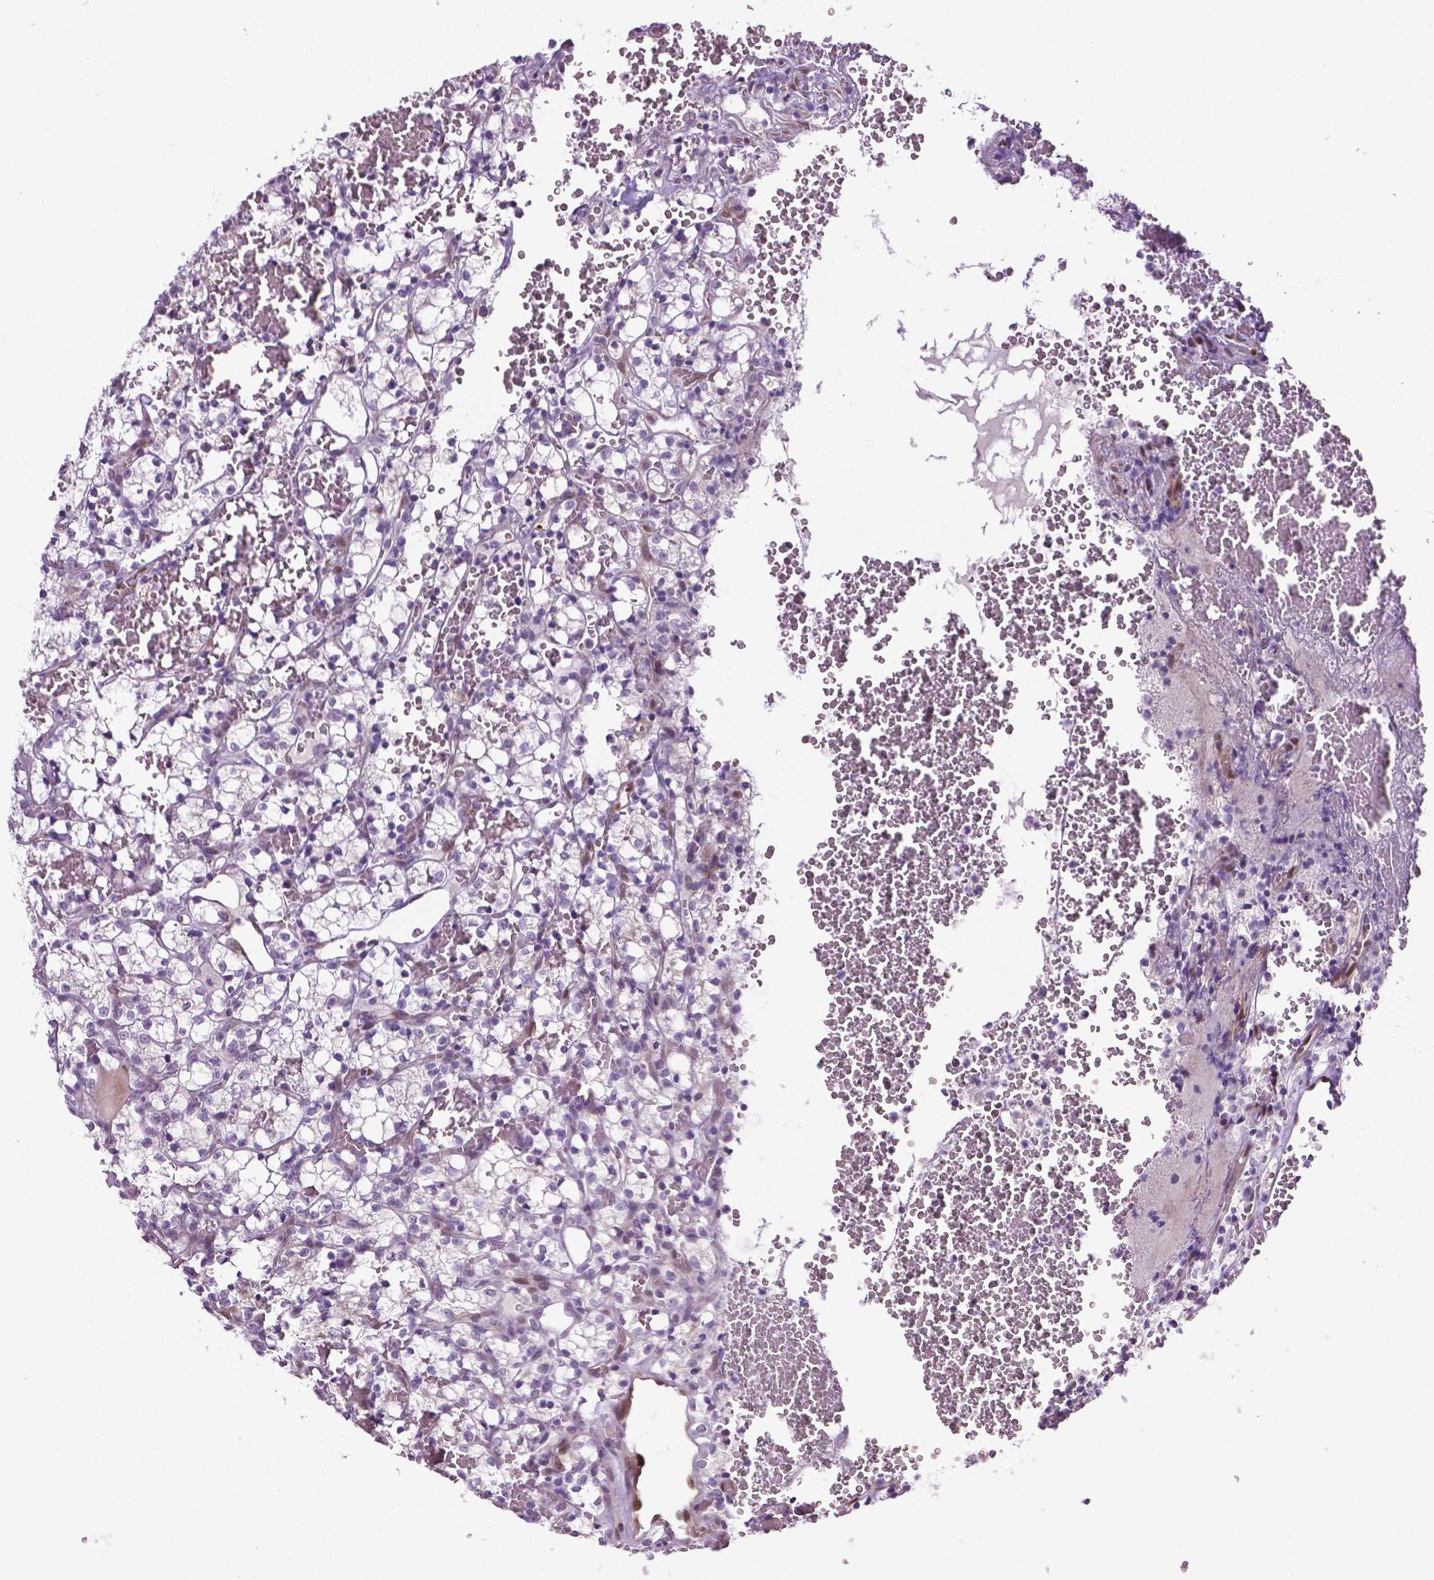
{"staining": {"intensity": "negative", "quantity": "none", "location": "none"}, "tissue": "renal cancer", "cell_type": "Tumor cells", "image_type": "cancer", "snomed": [{"axis": "morphology", "description": "Adenocarcinoma, NOS"}, {"axis": "topography", "description": "Kidney"}], "caption": "A micrograph of human renal cancer (adenocarcinoma) is negative for staining in tumor cells.", "gene": "PTGER3", "patient": {"sex": "female", "age": 69}}